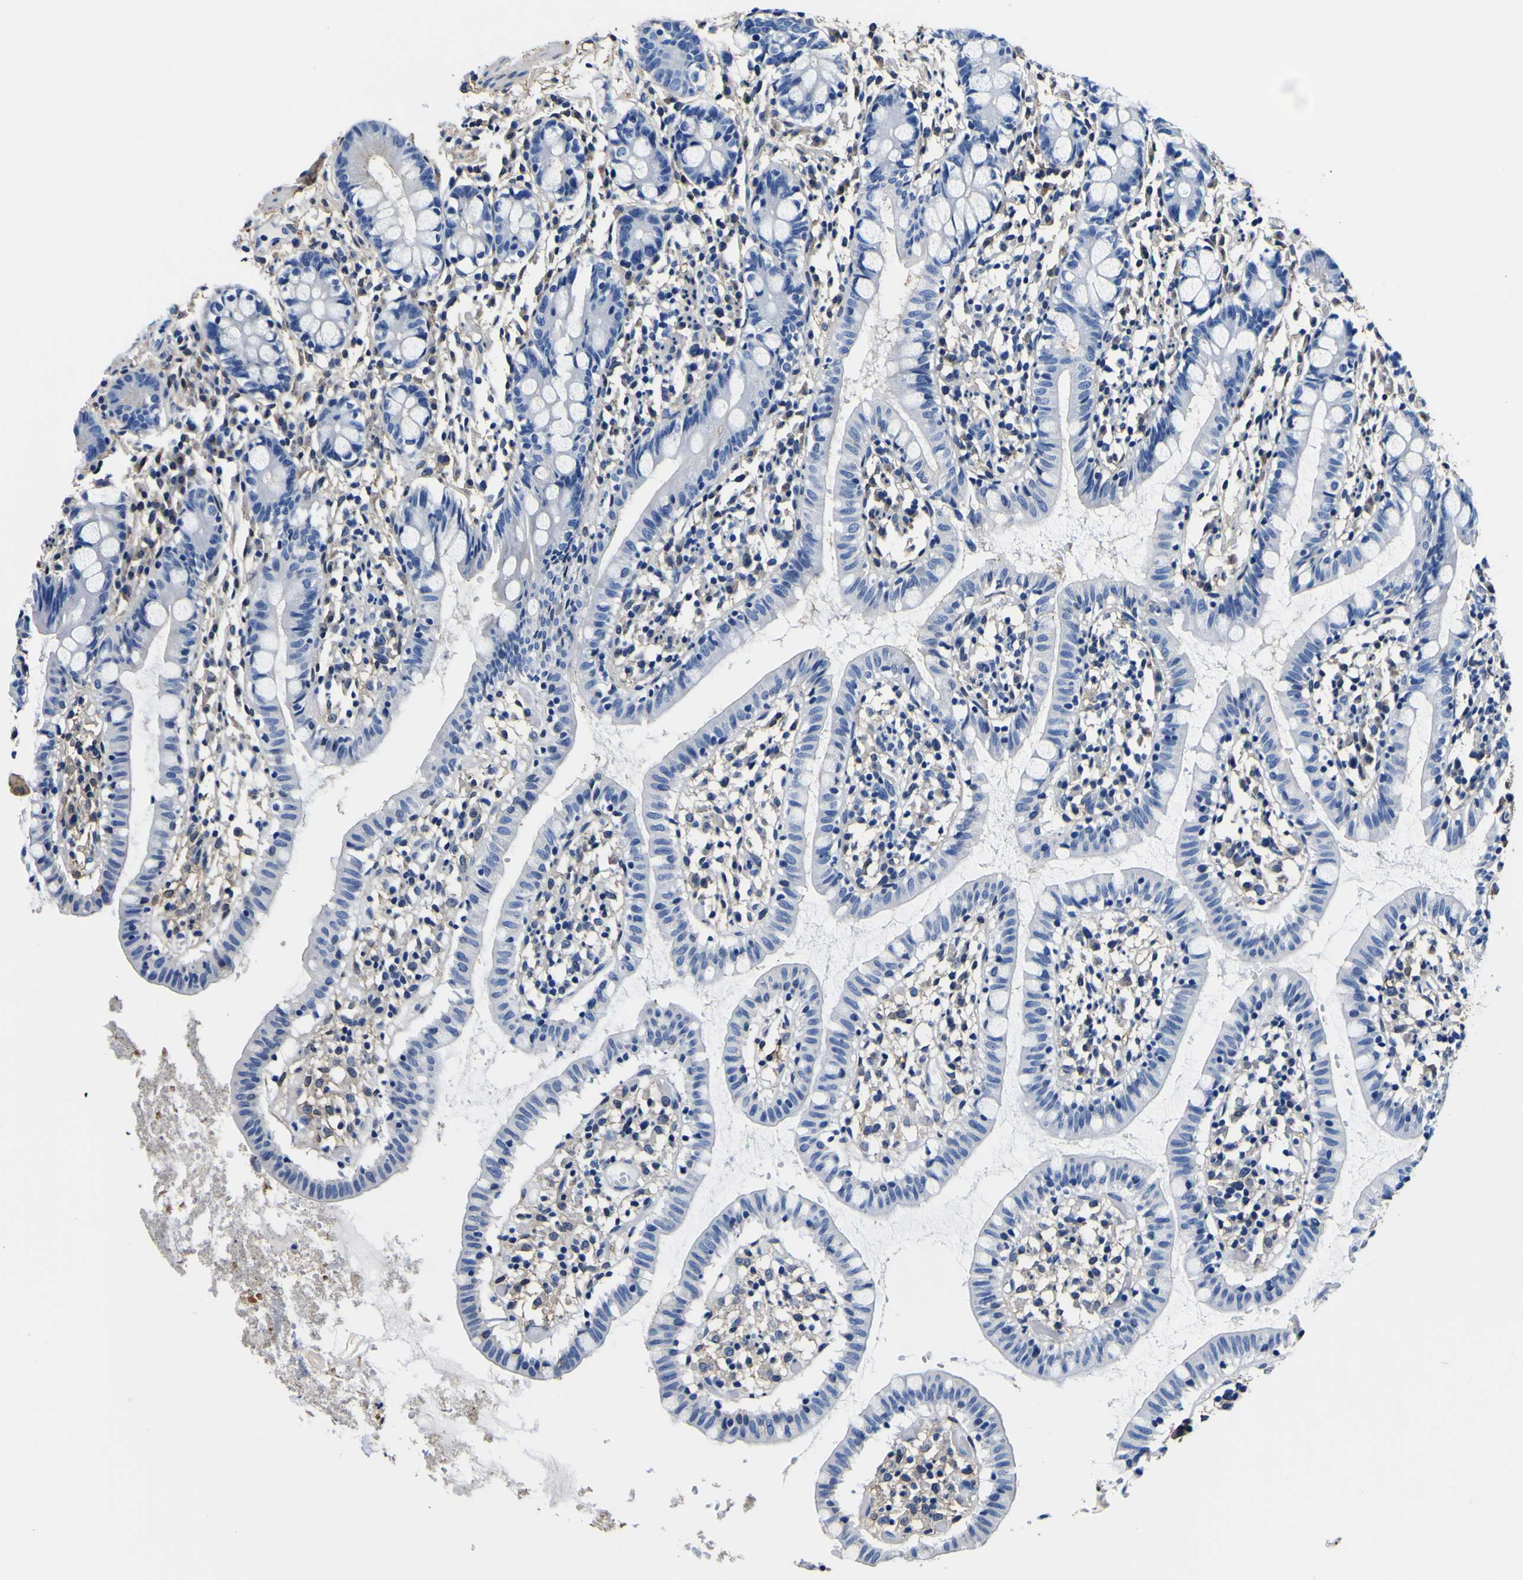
{"staining": {"intensity": "negative", "quantity": "none", "location": "none"}, "tissue": "small intestine", "cell_type": "Glandular cells", "image_type": "normal", "snomed": [{"axis": "morphology", "description": "Normal tissue, NOS"}, {"axis": "morphology", "description": "Cystadenocarcinoma, serous, Metastatic site"}, {"axis": "topography", "description": "Small intestine"}], "caption": "DAB immunohistochemical staining of benign small intestine demonstrates no significant positivity in glandular cells. (Immunohistochemistry (ihc), brightfield microscopy, high magnification).", "gene": "PXDN", "patient": {"sex": "female", "age": 61}}